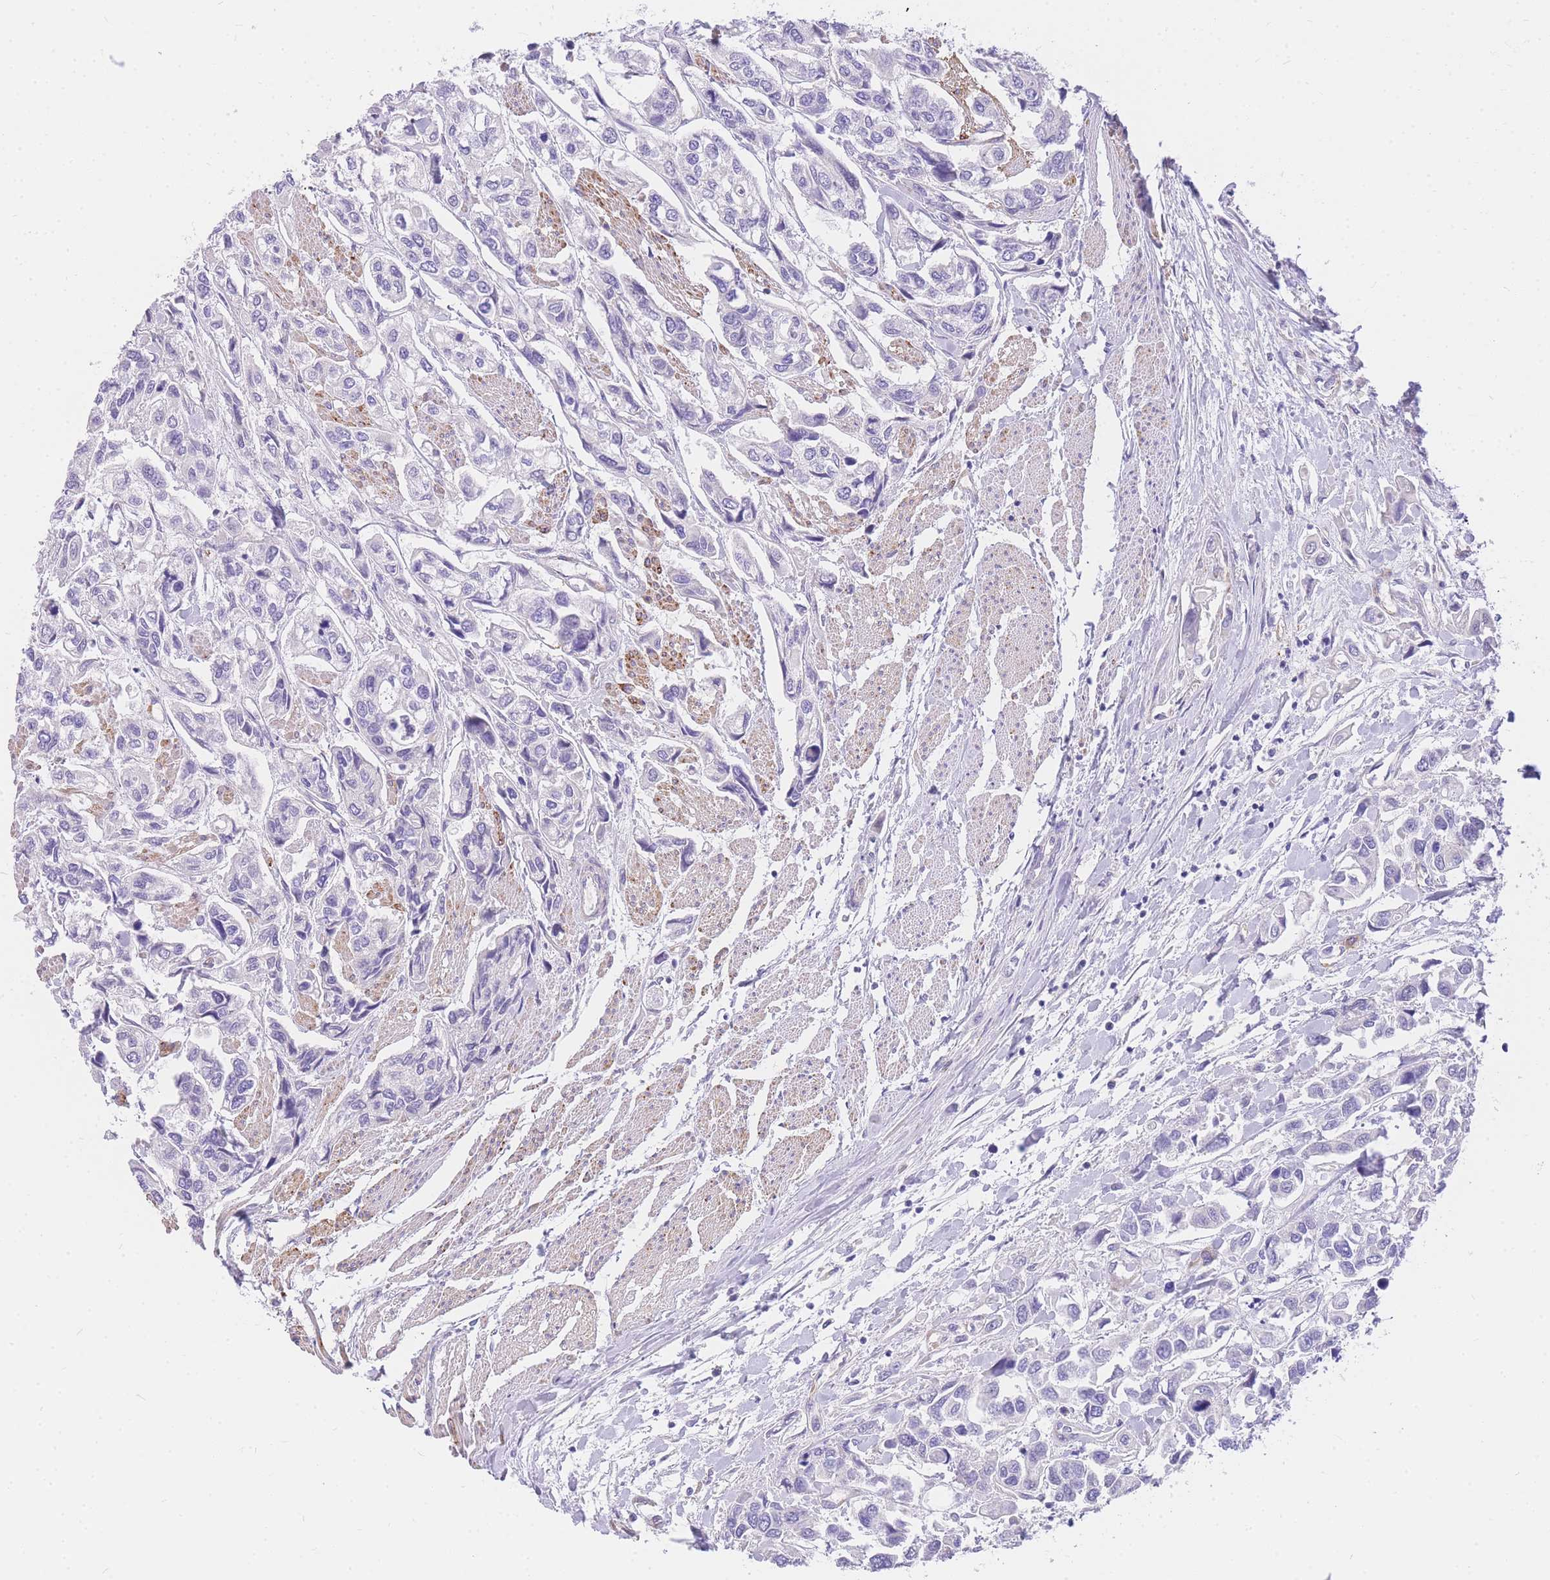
{"staining": {"intensity": "negative", "quantity": "none", "location": "none"}, "tissue": "urothelial cancer", "cell_type": "Tumor cells", "image_type": "cancer", "snomed": [{"axis": "morphology", "description": "Urothelial carcinoma, High grade"}, {"axis": "topography", "description": "Urinary bladder"}], "caption": "This is an immunohistochemistry (IHC) histopathology image of human urothelial carcinoma (high-grade). There is no positivity in tumor cells.", "gene": "S100PBP", "patient": {"sex": "male", "age": 67}}